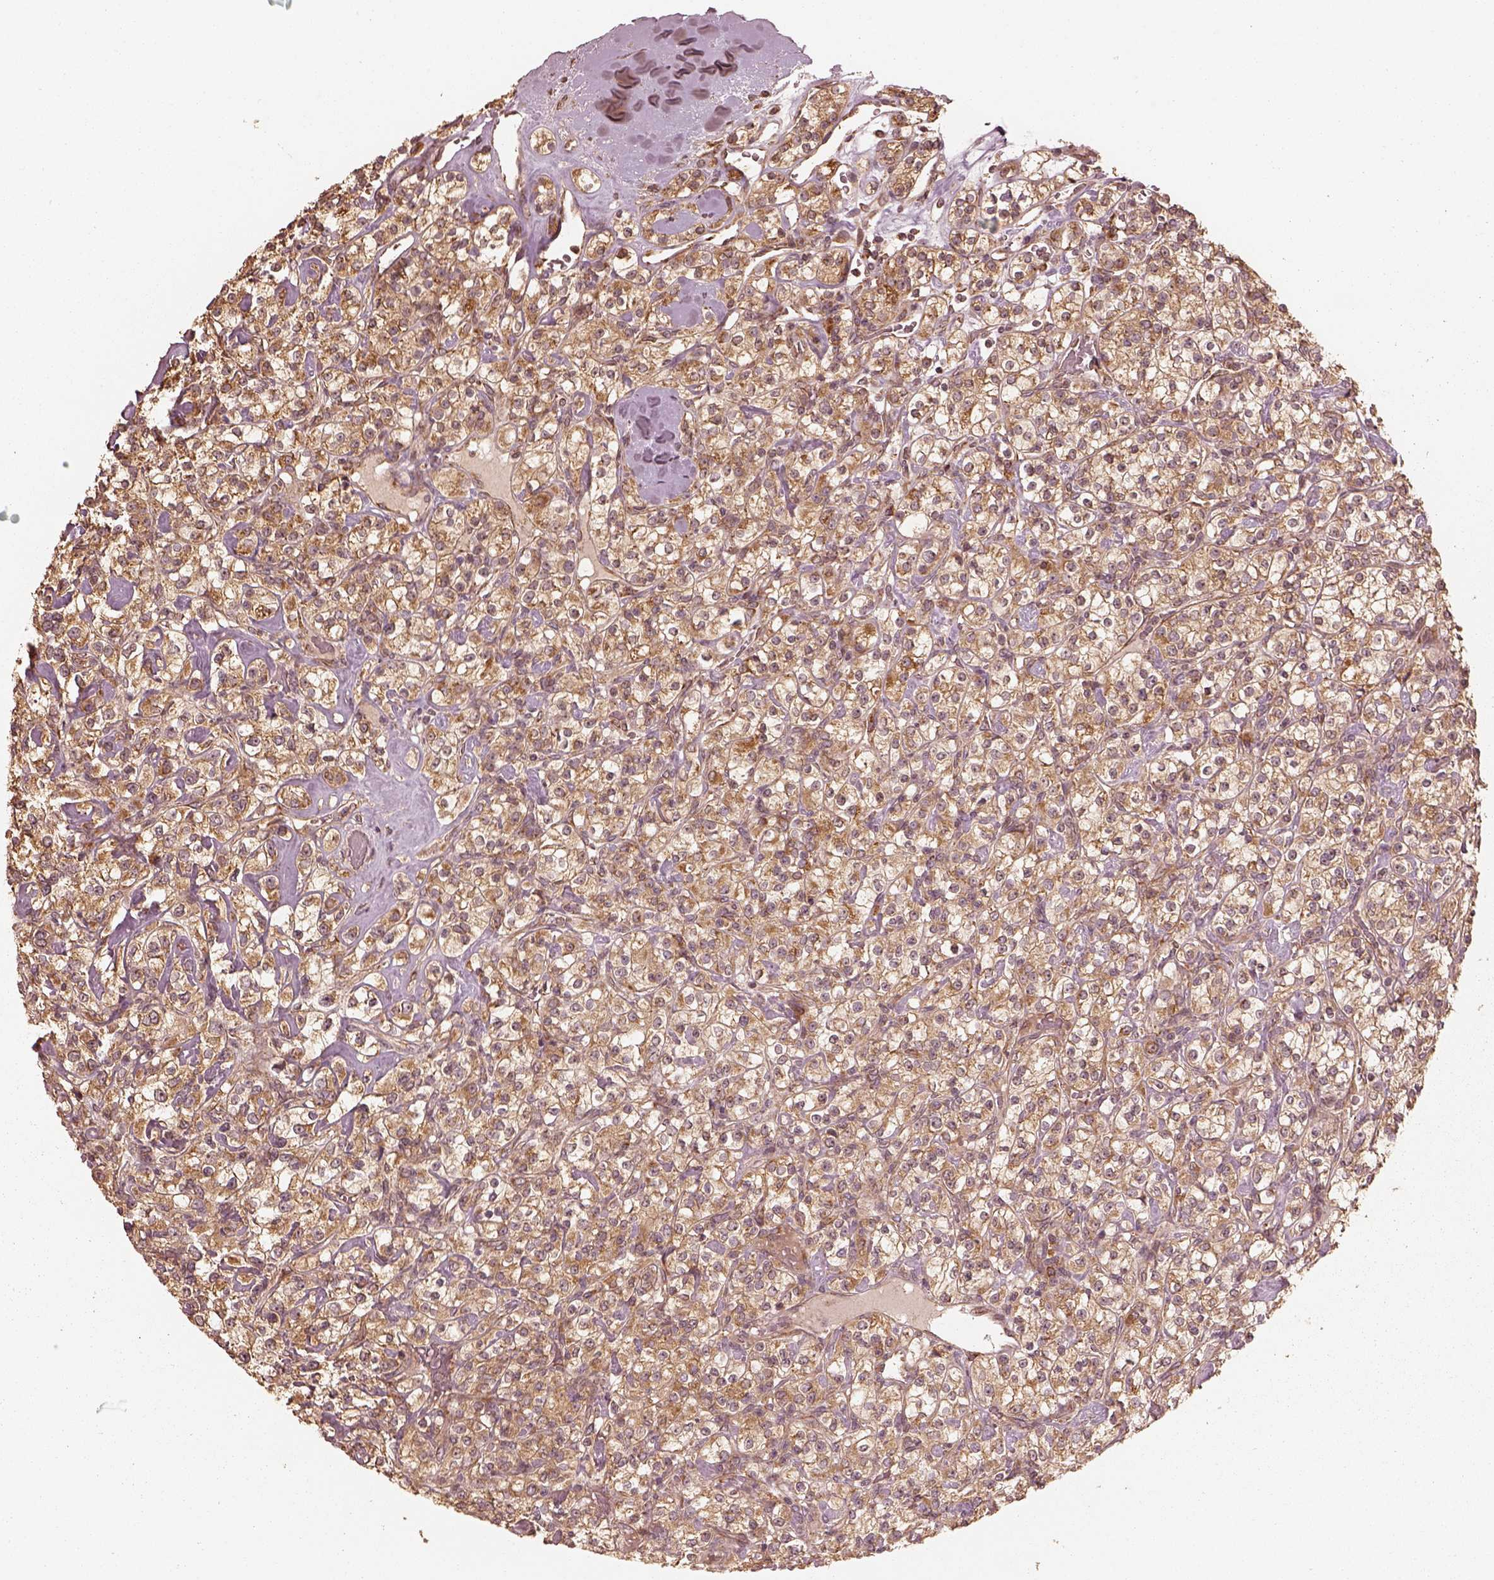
{"staining": {"intensity": "moderate", "quantity": ">75%", "location": "cytoplasmic/membranous"}, "tissue": "renal cancer", "cell_type": "Tumor cells", "image_type": "cancer", "snomed": [{"axis": "morphology", "description": "Adenocarcinoma, NOS"}, {"axis": "topography", "description": "Kidney"}], "caption": "Immunohistochemical staining of human renal cancer demonstrates medium levels of moderate cytoplasmic/membranous protein staining in about >75% of tumor cells.", "gene": "DNAJC25", "patient": {"sex": "male", "age": 77}}